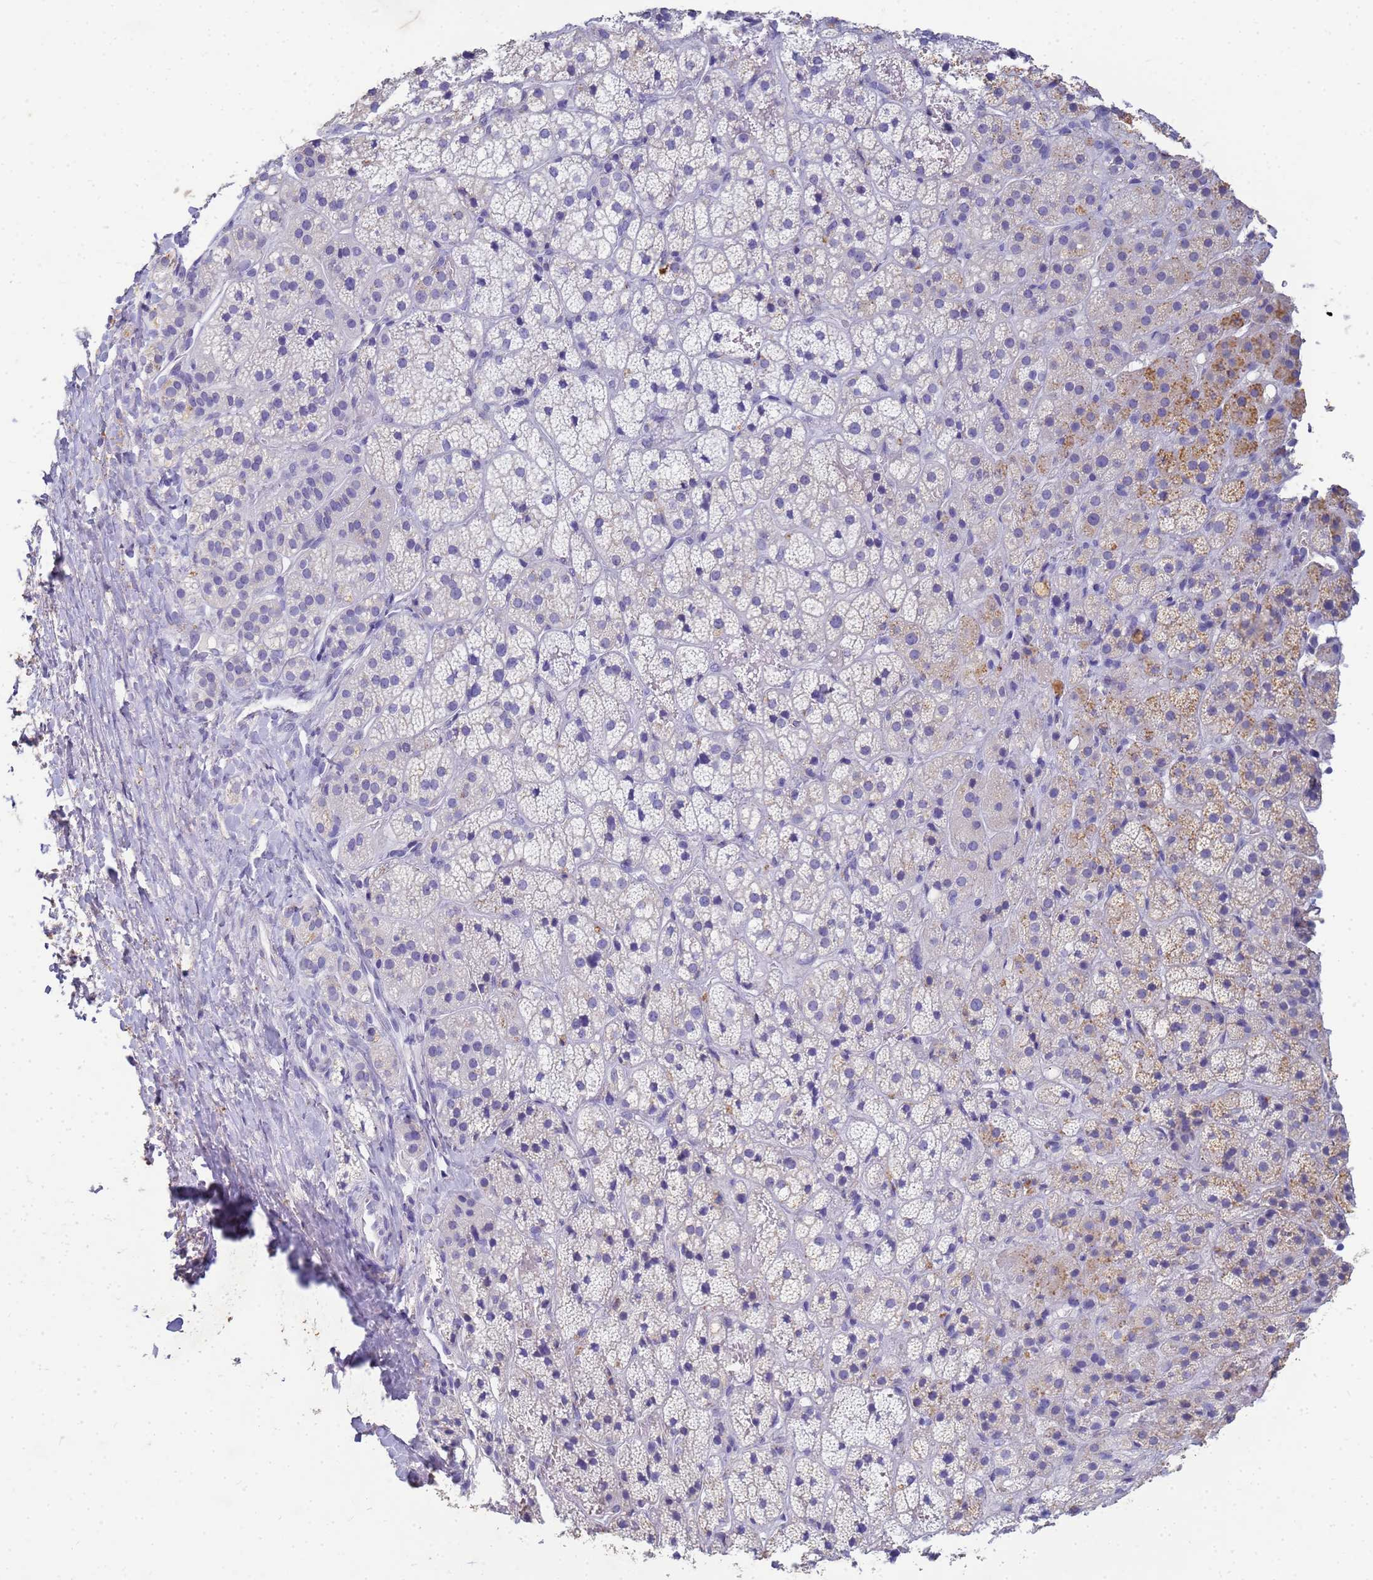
{"staining": {"intensity": "moderate", "quantity": "<25%", "location": "cytoplasmic/membranous"}, "tissue": "adrenal gland", "cell_type": "Glandular cells", "image_type": "normal", "snomed": [{"axis": "morphology", "description": "Normal tissue, NOS"}, {"axis": "topography", "description": "Adrenal gland"}], "caption": "This is an image of immunohistochemistry (IHC) staining of normal adrenal gland, which shows moderate staining in the cytoplasmic/membranous of glandular cells.", "gene": "B3GNT8", "patient": {"sex": "female", "age": 70}}